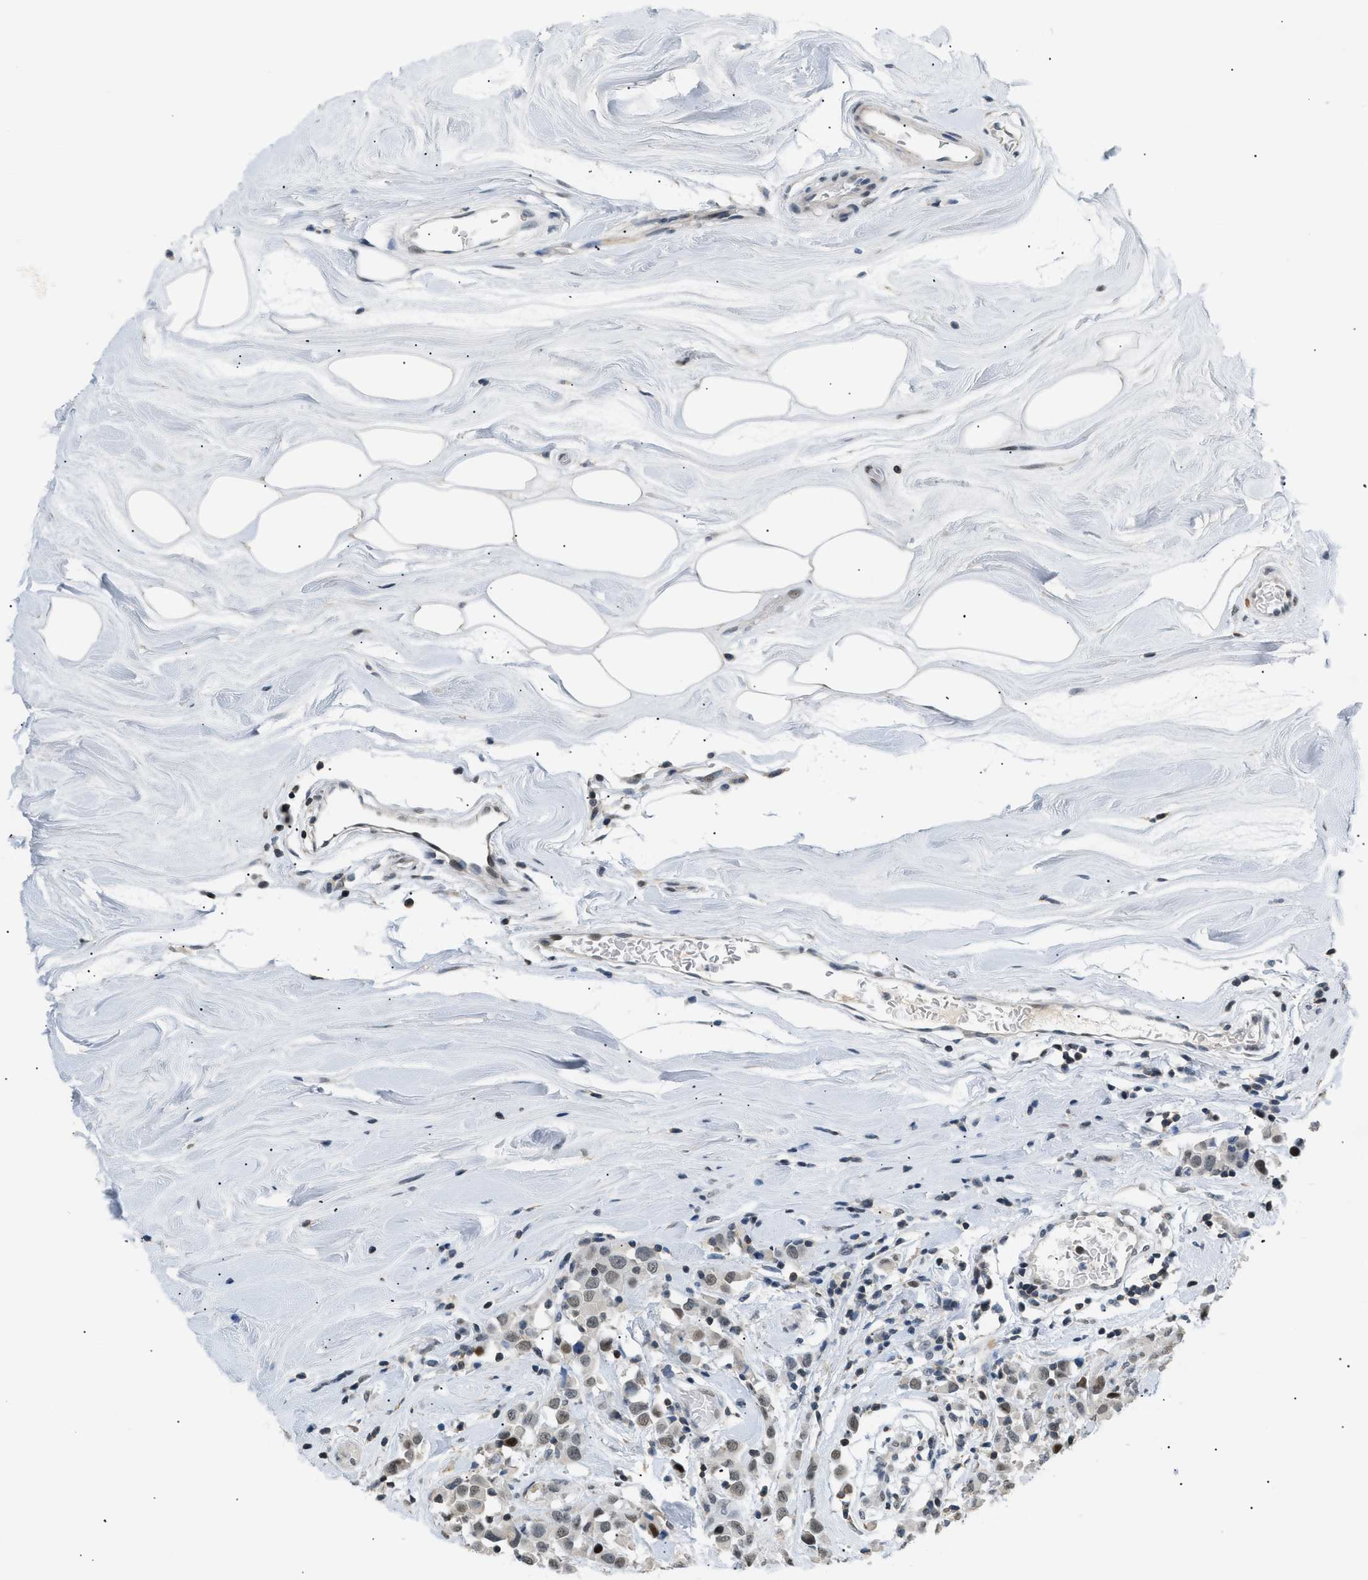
{"staining": {"intensity": "weak", "quantity": "25%-75%", "location": "nuclear"}, "tissue": "breast cancer", "cell_type": "Tumor cells", "image_type": "cancer", "snomed": [{"axis": "morphology", "description": "Duct carcinoma"}, {"axis": "topography", "description": "Breast"}], "caption": "Human breast cancer (intraductal carcinoma) stained with a brown dye exhibits weak nuclear positive expression in approximately 25%-75% of tumor cells.", "gene": "KCNC3", "patient": {"sex": "female", "age": 61}}